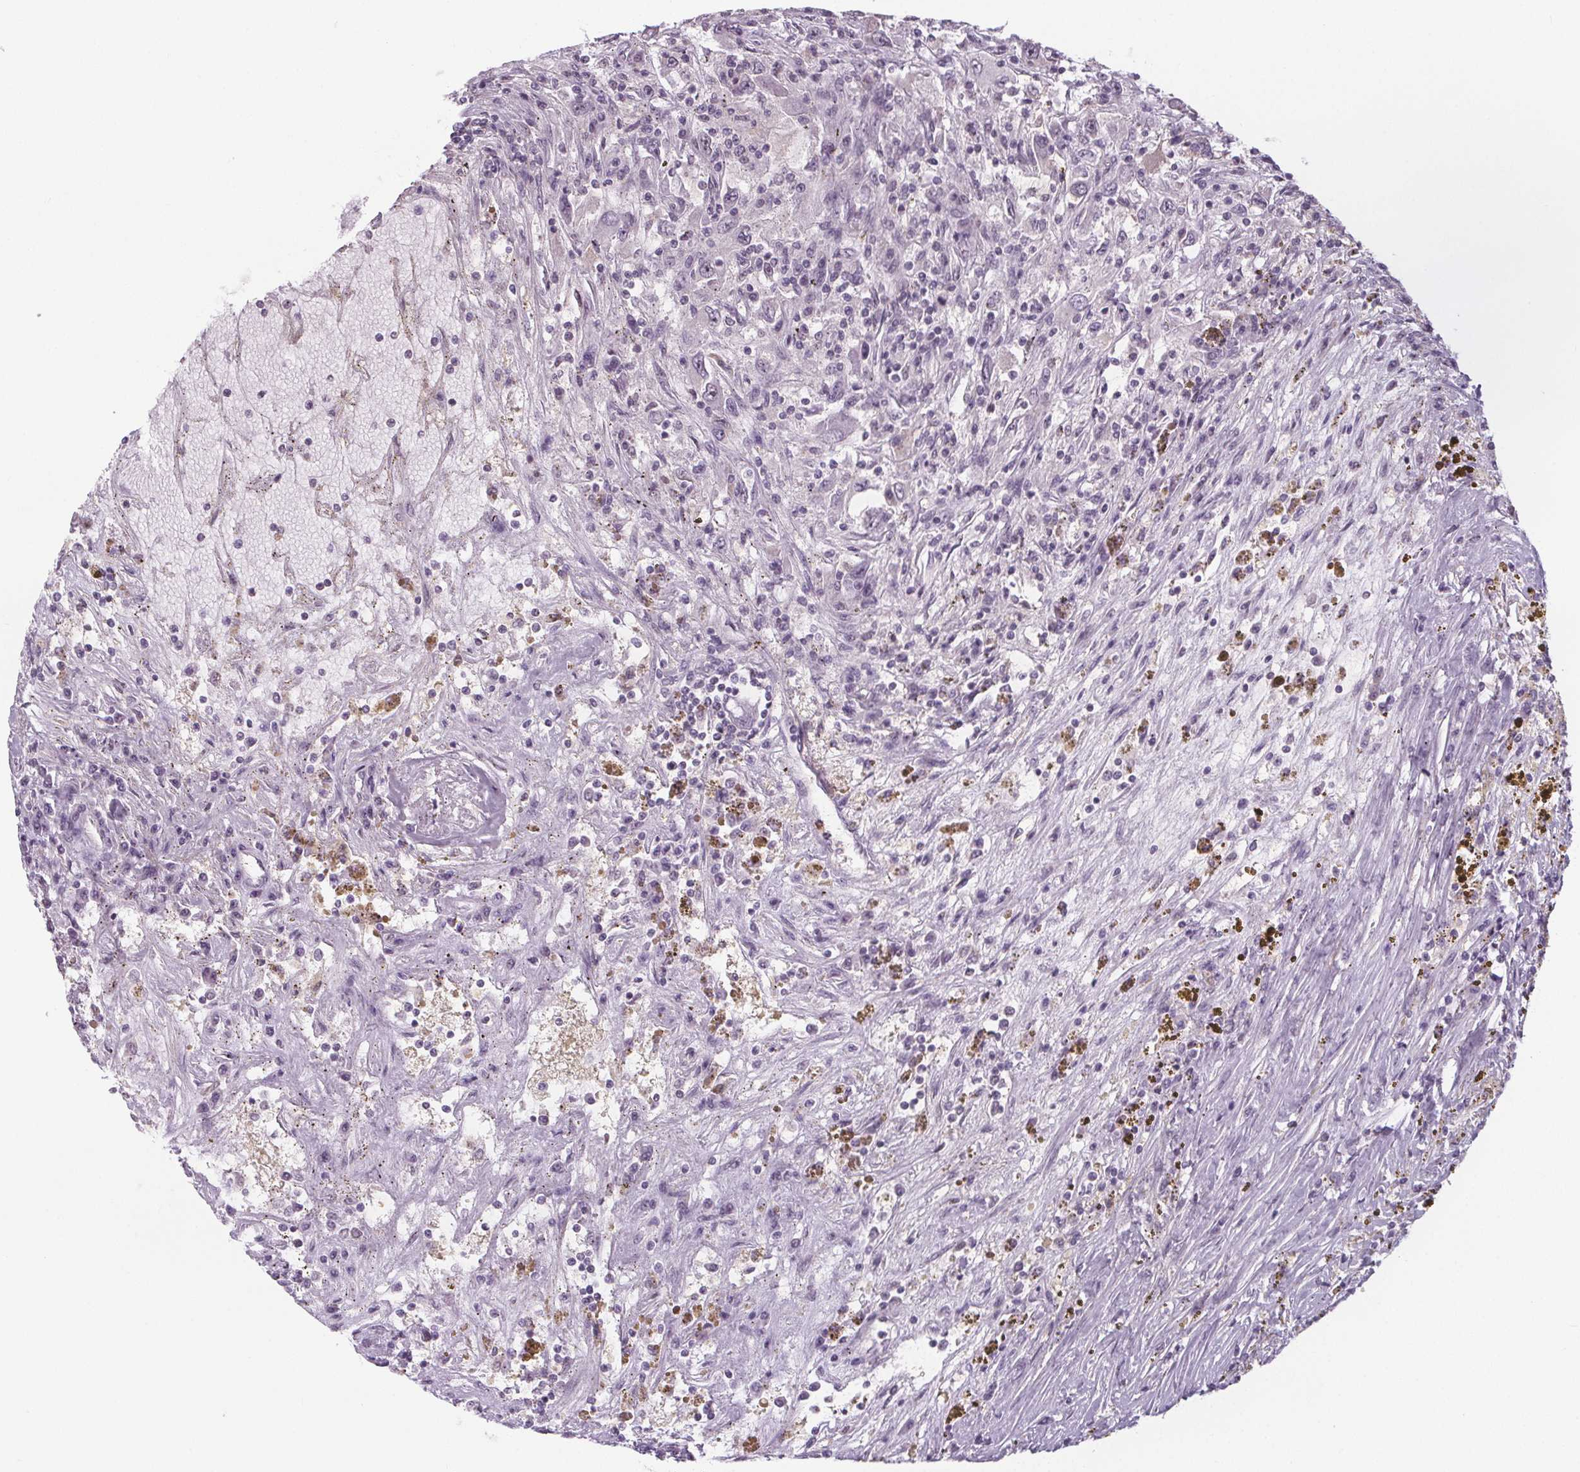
{"staining": {"intensity": "weak", "quantity": "<25%", "location": "nuclear"}, "tissue": "renal cancer", "cell_type": "Tumor cells", "image_type": "cancer", "snomed": [{"axis": "morphology", "description": "Adenocarcinoma, NOS"}, {"axis": "topography", "description": "Kidney"}], "caption": "There is no significant staining in tumor cells of renal cancer (adenocarcinoma). (DAB (3,3'-diaminobenzidine) IHC, high magnification).", "gene": "NOLC1", "patient": {"sex": "female", "age": 67}}